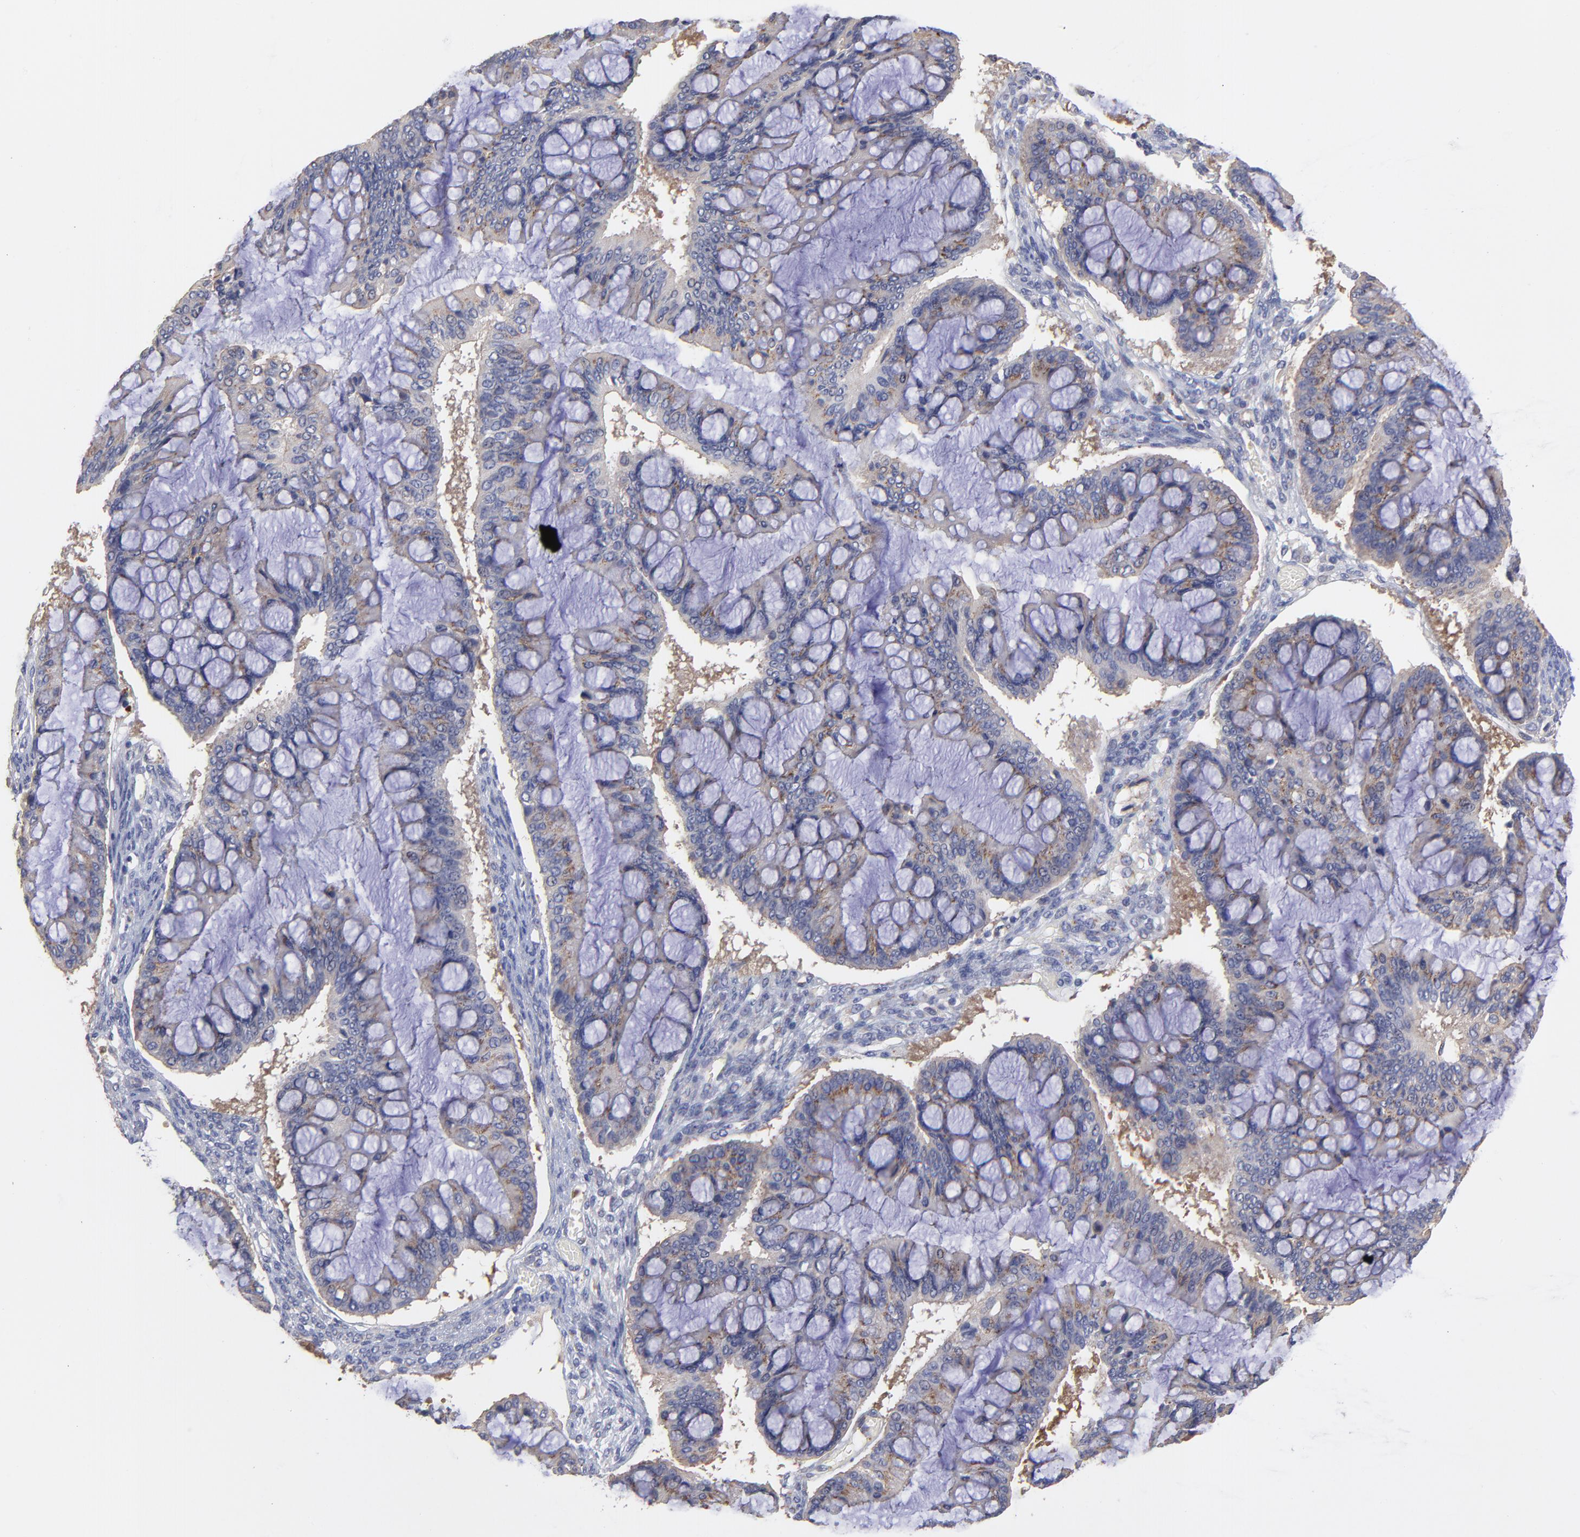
{"staining": {"intensity": "weak", "quantity": "<25%", "location": "cytoplasmic/membranous"}, "tissue": "ovarian cancer", "cell_type": "Tumor cells", "image_type": "cancer", "snomed": [{"axis": "morphology", "description": "Cystadenocarcinoma, mucinous, NOS"}, {"axis": "topography", "description": "Ovary"}], "caption": "A photomicrograph of ovarian cancer (mucinous cystadenocarcinoma) stained for a protein demonstrates no brown staining in tumor cells.", "gene": "ASB7", "patient": {"sex": "female", "age": 73}}